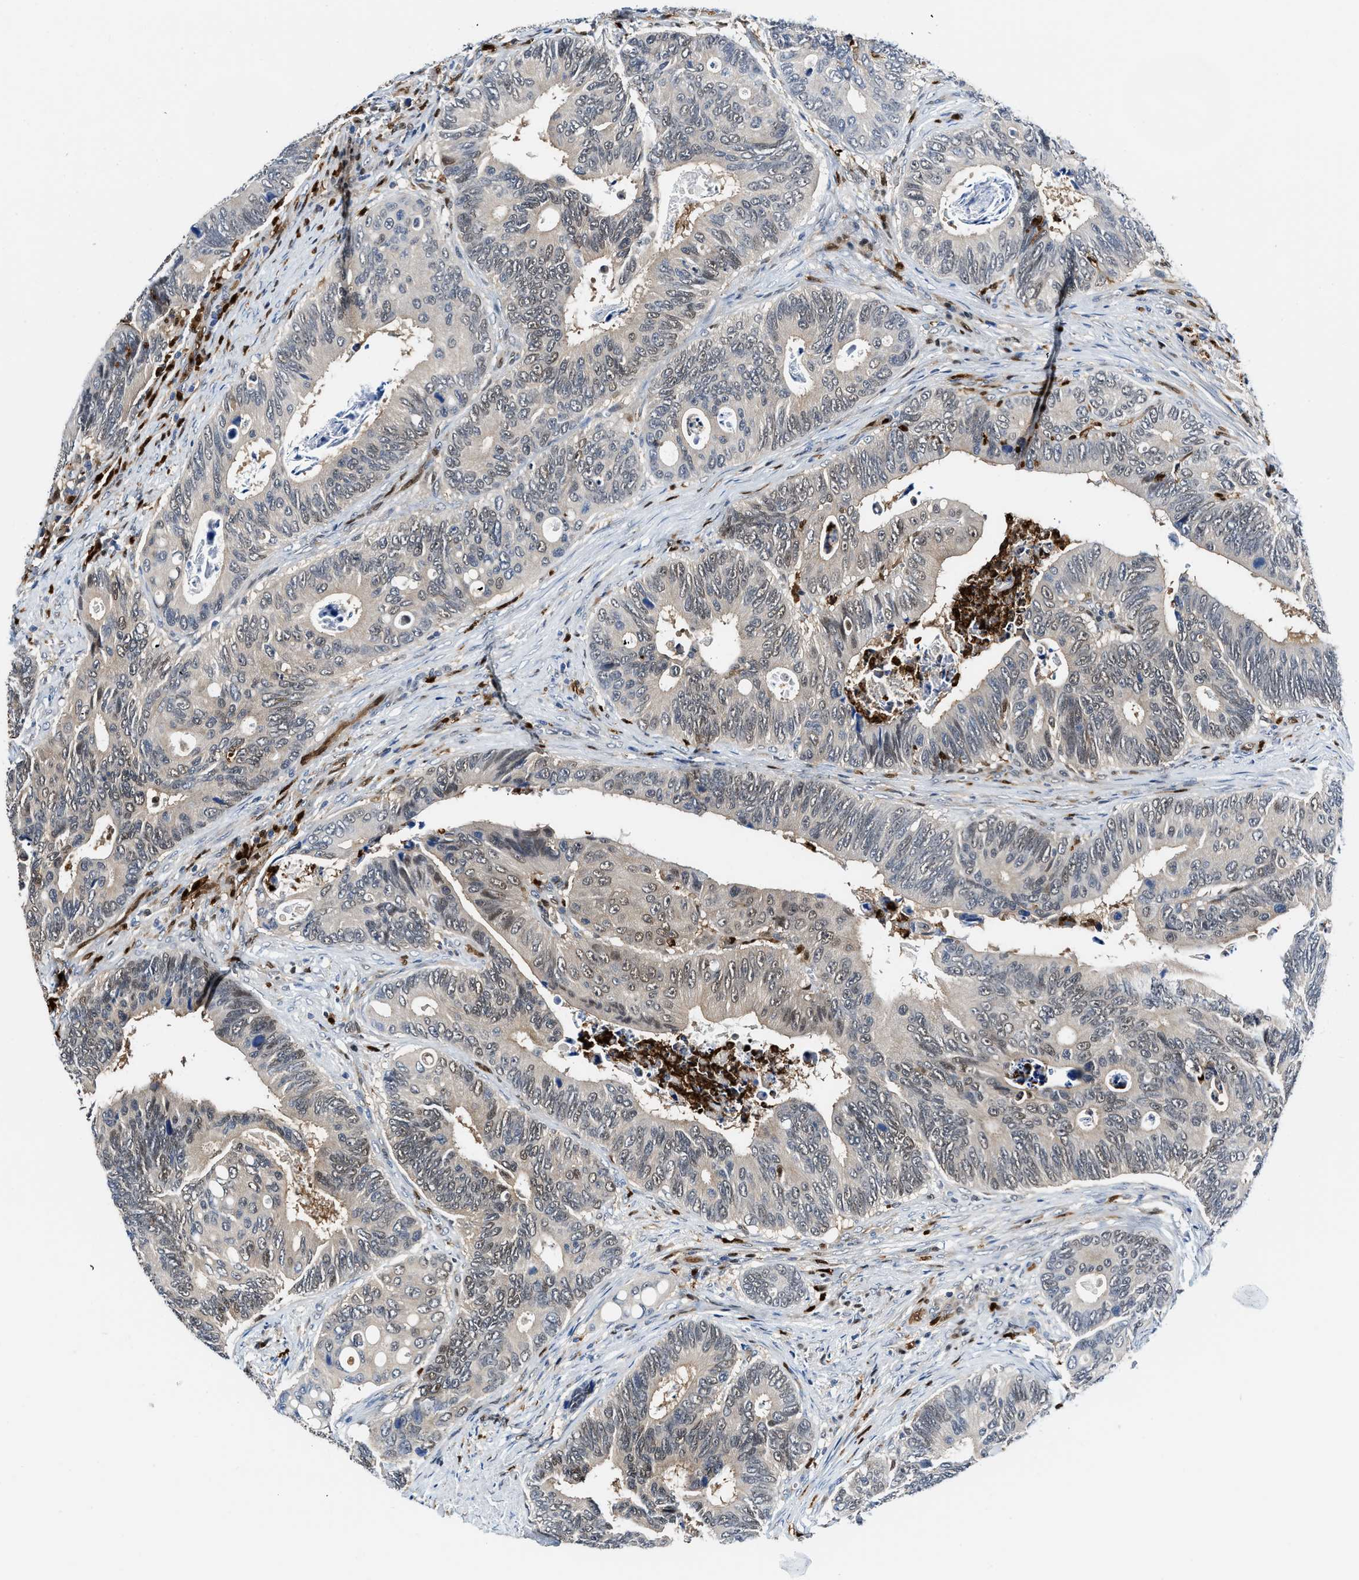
{"staining": {"intensity": "weak", "quantity": "25%-75%", "location": "nuclear"}, "tissue": "colorectal cancer", "cell_type": "Tumor cells", "image_type": "cancer", "snomed": [{"axis": "morphology", "description": "Inflammation, NOS"}, {"axis": "morphology", "description": "Adenocarcinoma, NOS"}, {"axis": "topography", "description": "Colon"}], "caption": "Human colorectal cancer stained for a protein (brown) displays weak nuclear positive expression in approximately 25%-75% of tumor cells.", "gene": "LTA4H", "patient": {"sex": "male", "age": 72}}